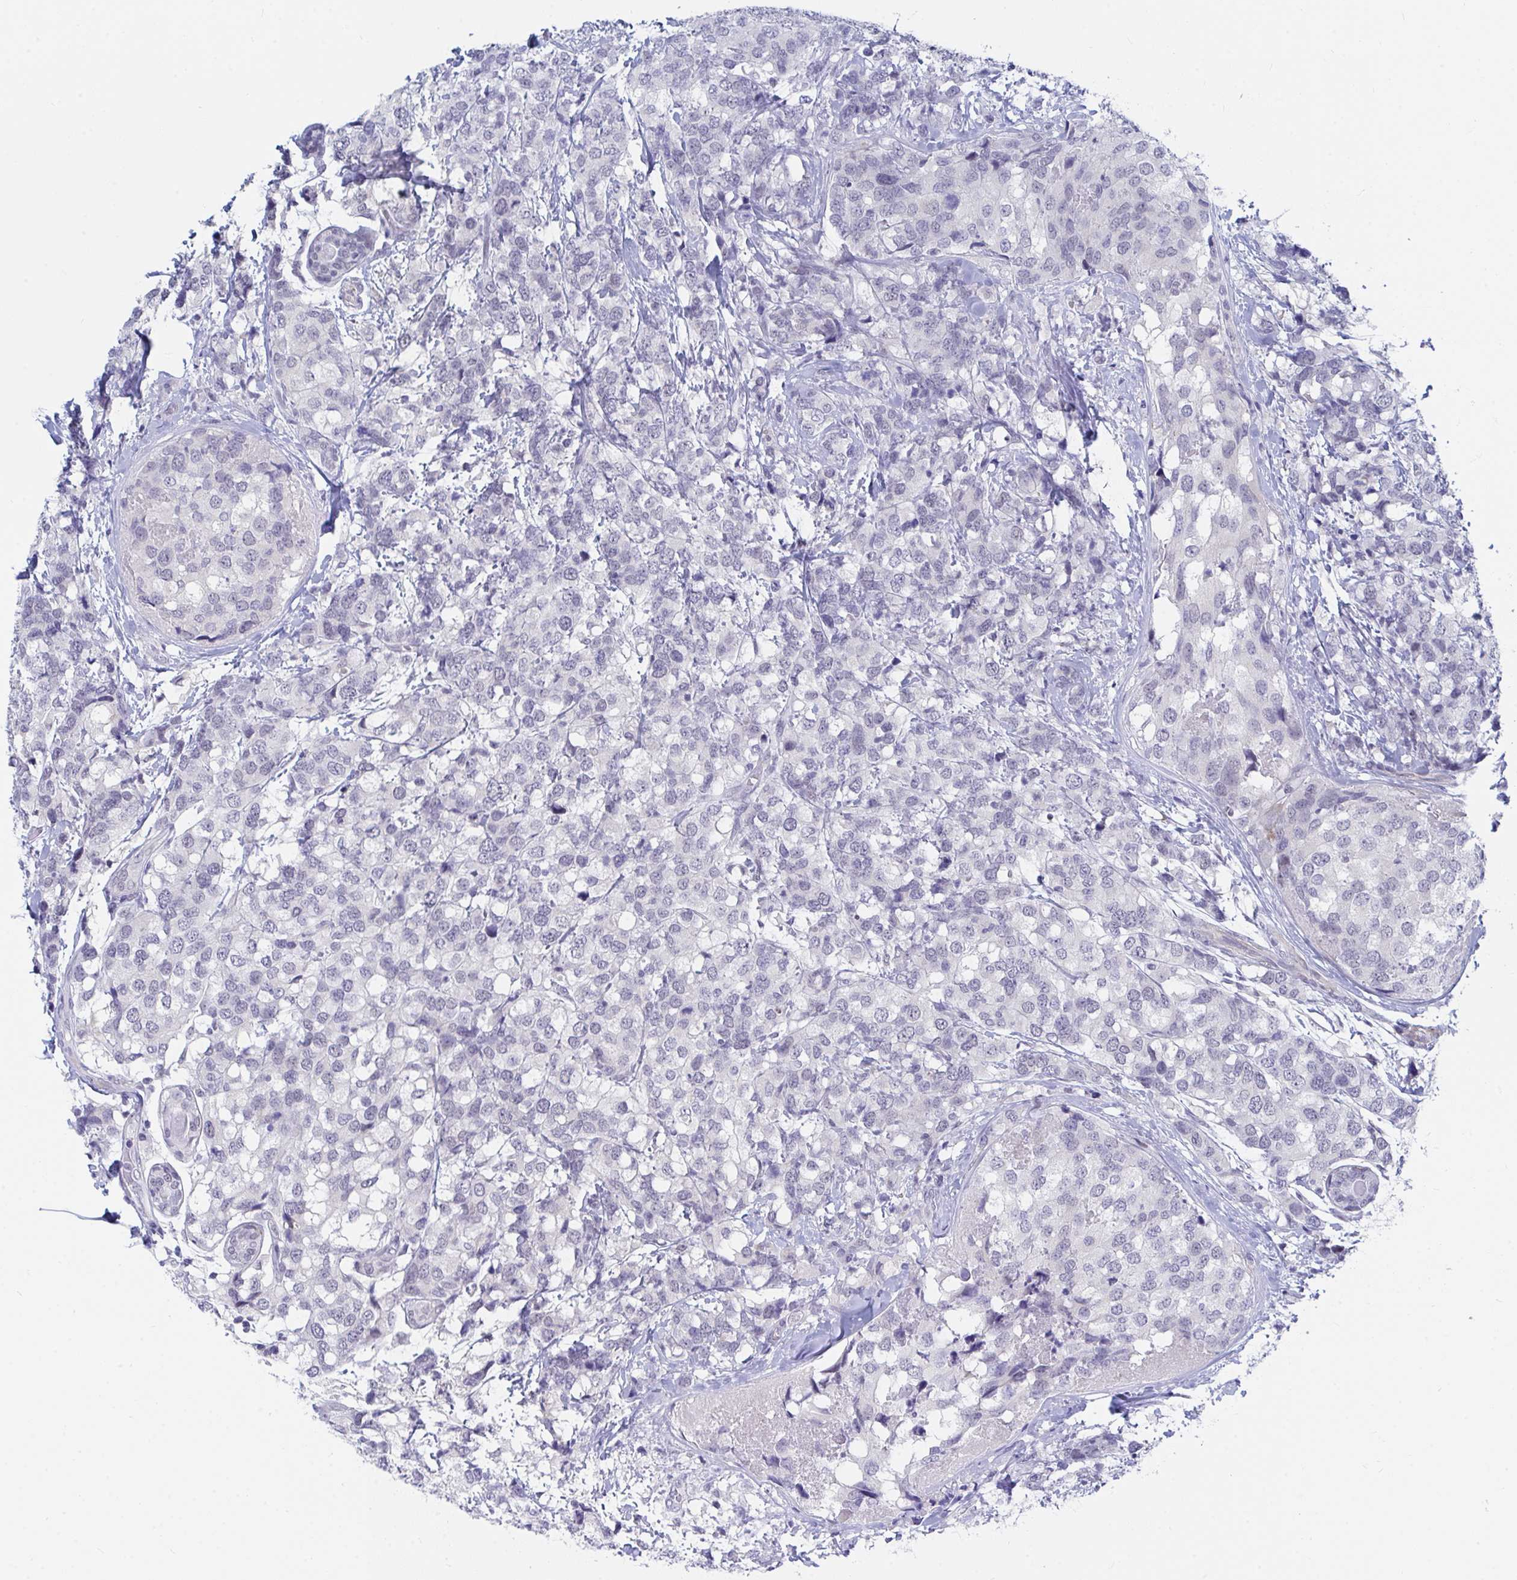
{"staining": {"intensity": "negative", "quantity": "none", "location": "none"}, "tissue": "breast cancer", "cell_type": "Tumor cells", "image_type": "cancer", "snomed": [{"axis": "morphology", "description": "Lobular carcinoma"}, {"axis": "topography", "description": "Breast"}], "caption": "A micrograph of breast cancer stained for a protein exhibits no brown staining in tumor cells.", "gene": "DAOA", "patient": {"sex": "female", "age": 59}}